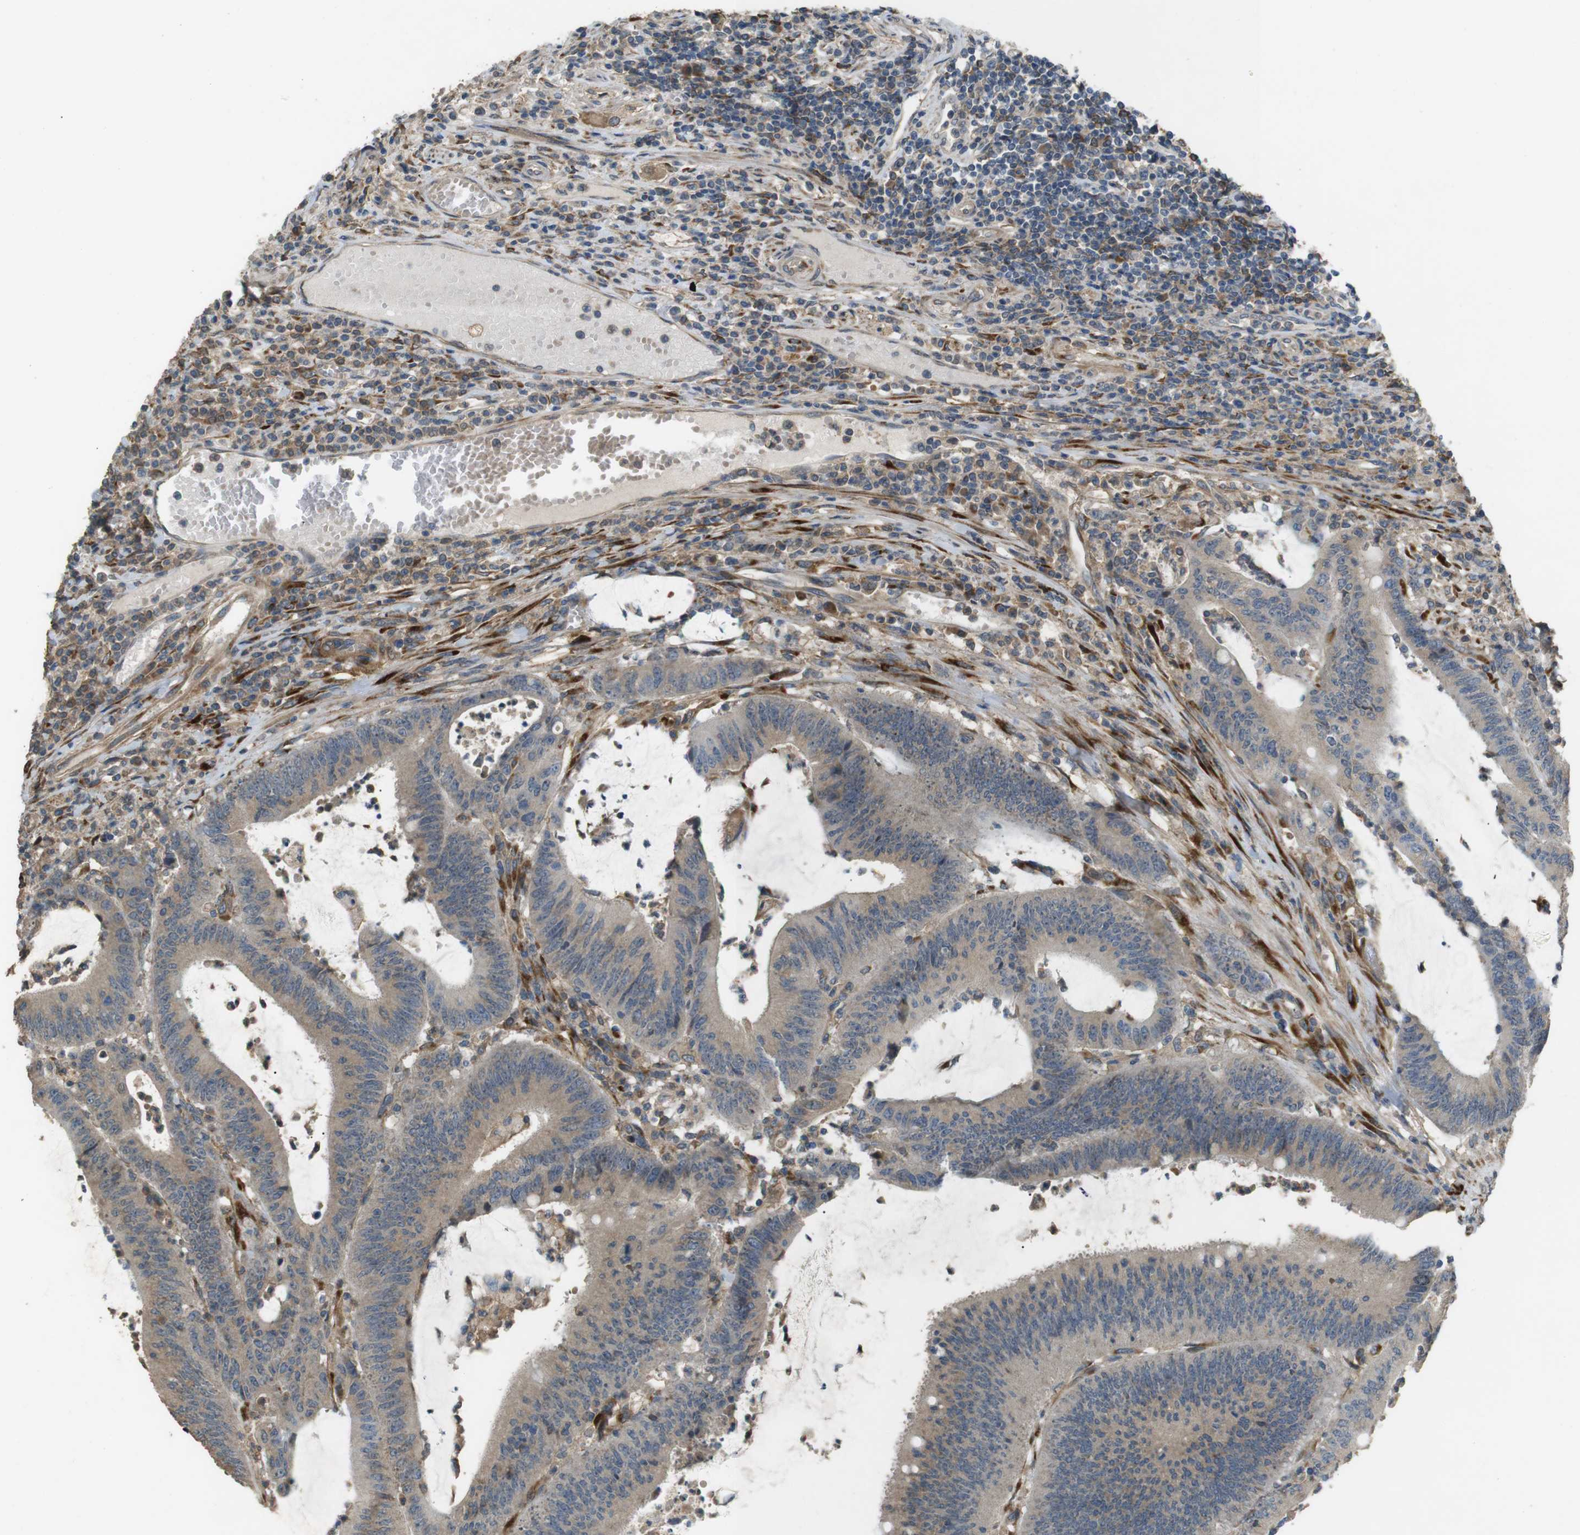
{"staining": {"intensity": "weak", "quantity": ">75%", "location": "cytoplasmic/membranous"}, "tissue": "colorectal cancer", "cell_type": "Tumor cells", "image_type": "cancer", "snomed": [{"axis": "morphology", "description": "Adenocarcinoma, NOS"}, {"axis": "topography", "description": "Rectum"}], "caption": "Weak cytoplasmic/membranous expression for a protein is seen in about >75% of tumor cells of colorectal cancer (adenocarcinoma) using immunohistochemistry (IHC).", "gene": "ARHGAP24", "patient": {"sex": "female", "age": 66}}